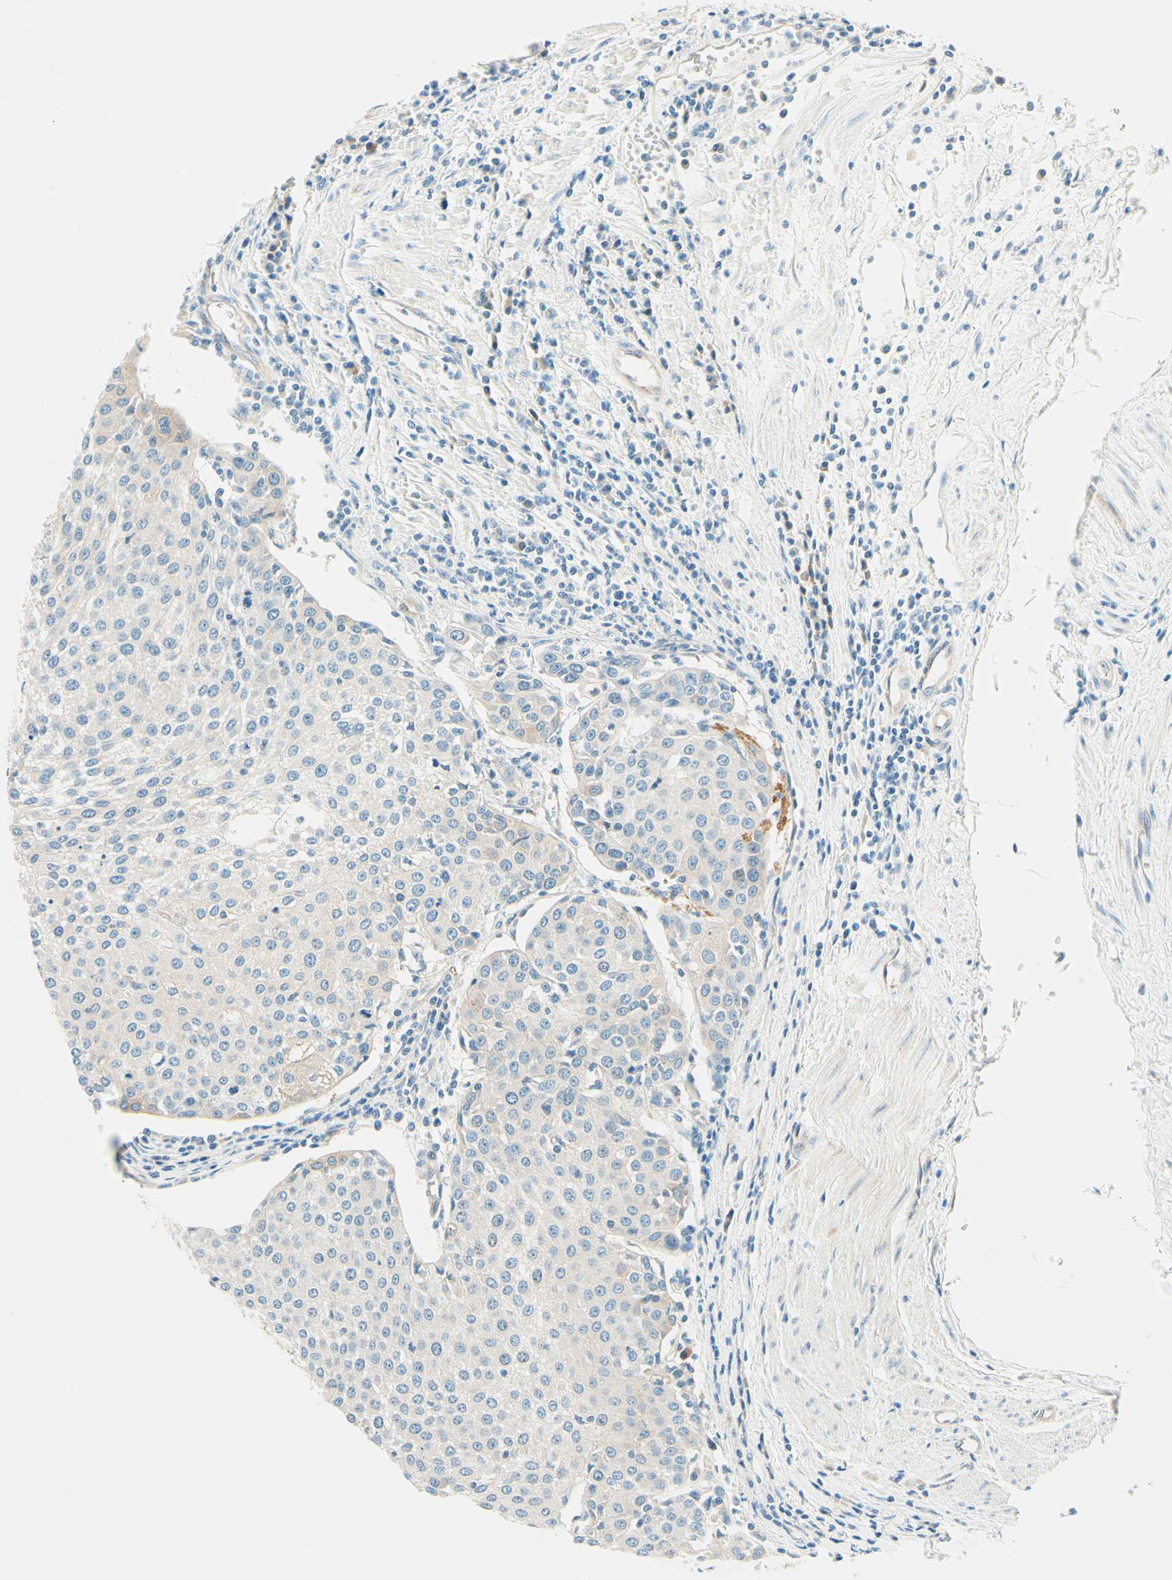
{"staining": {"intensity": "negative", "quantity": "none", "location": "none"}, "tissue": "urothelial cancer", "cell_type": "Tumor cells", "image_type": "cancer", "snomed": [{"axis": "morphology", "description": "Urothelial carcinoma, High grade"}, {"axis": "topography", "description": "Urinary bladder"}], "caption": "This is a image of immunohistochemistry (IHC) staining of urothelial carcinoma (high-grade), which shows no expression in tumor cells. (DAB immunohistochemistry (IHC), high magnification).", "gene": "TAOK2", "patient": {"sex": "female", "age": 85}}